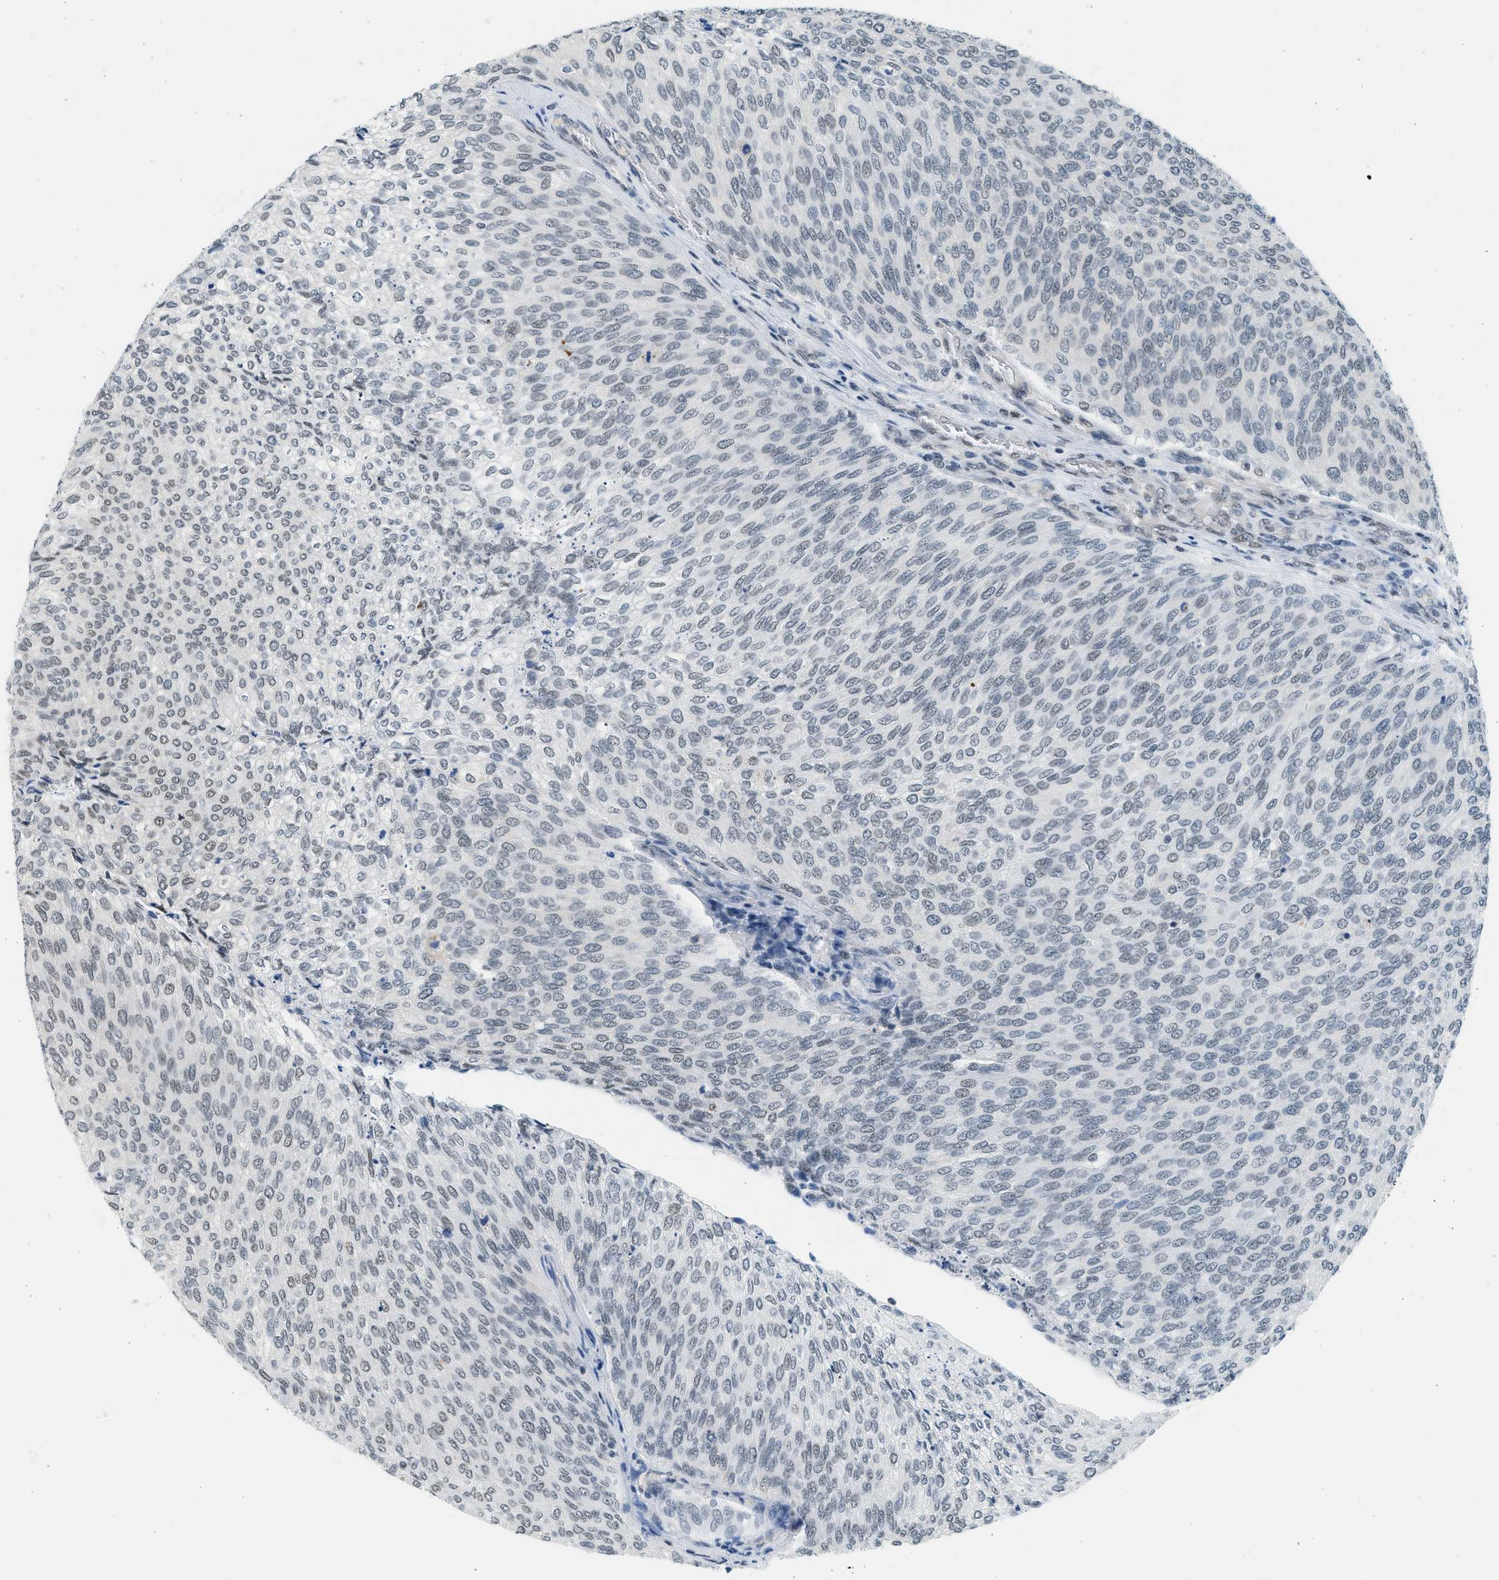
{"staining": {"intensity": "weak", "quantity": "25%-75%", "location": "nuclear"}, "tissue": "urothelial cancer", "cell_type": "Tumor cells", "image_type": "cancer", "snomed": [{"axis": "morphology", "description": "Urothelial carcinoma, Low grade"}, {"axis": "topography", "description": "Urinary bladder"}], "caption": "A photomicrograph of low-grade urothelial carcinoma stained for a protein shows weak nuclear brown staining in tumor cells. Ihc stains the protein in brown and the nuclei are stained blue.", "gene": "HIPK1", "patient": {"sex": "female", "age": 79}}